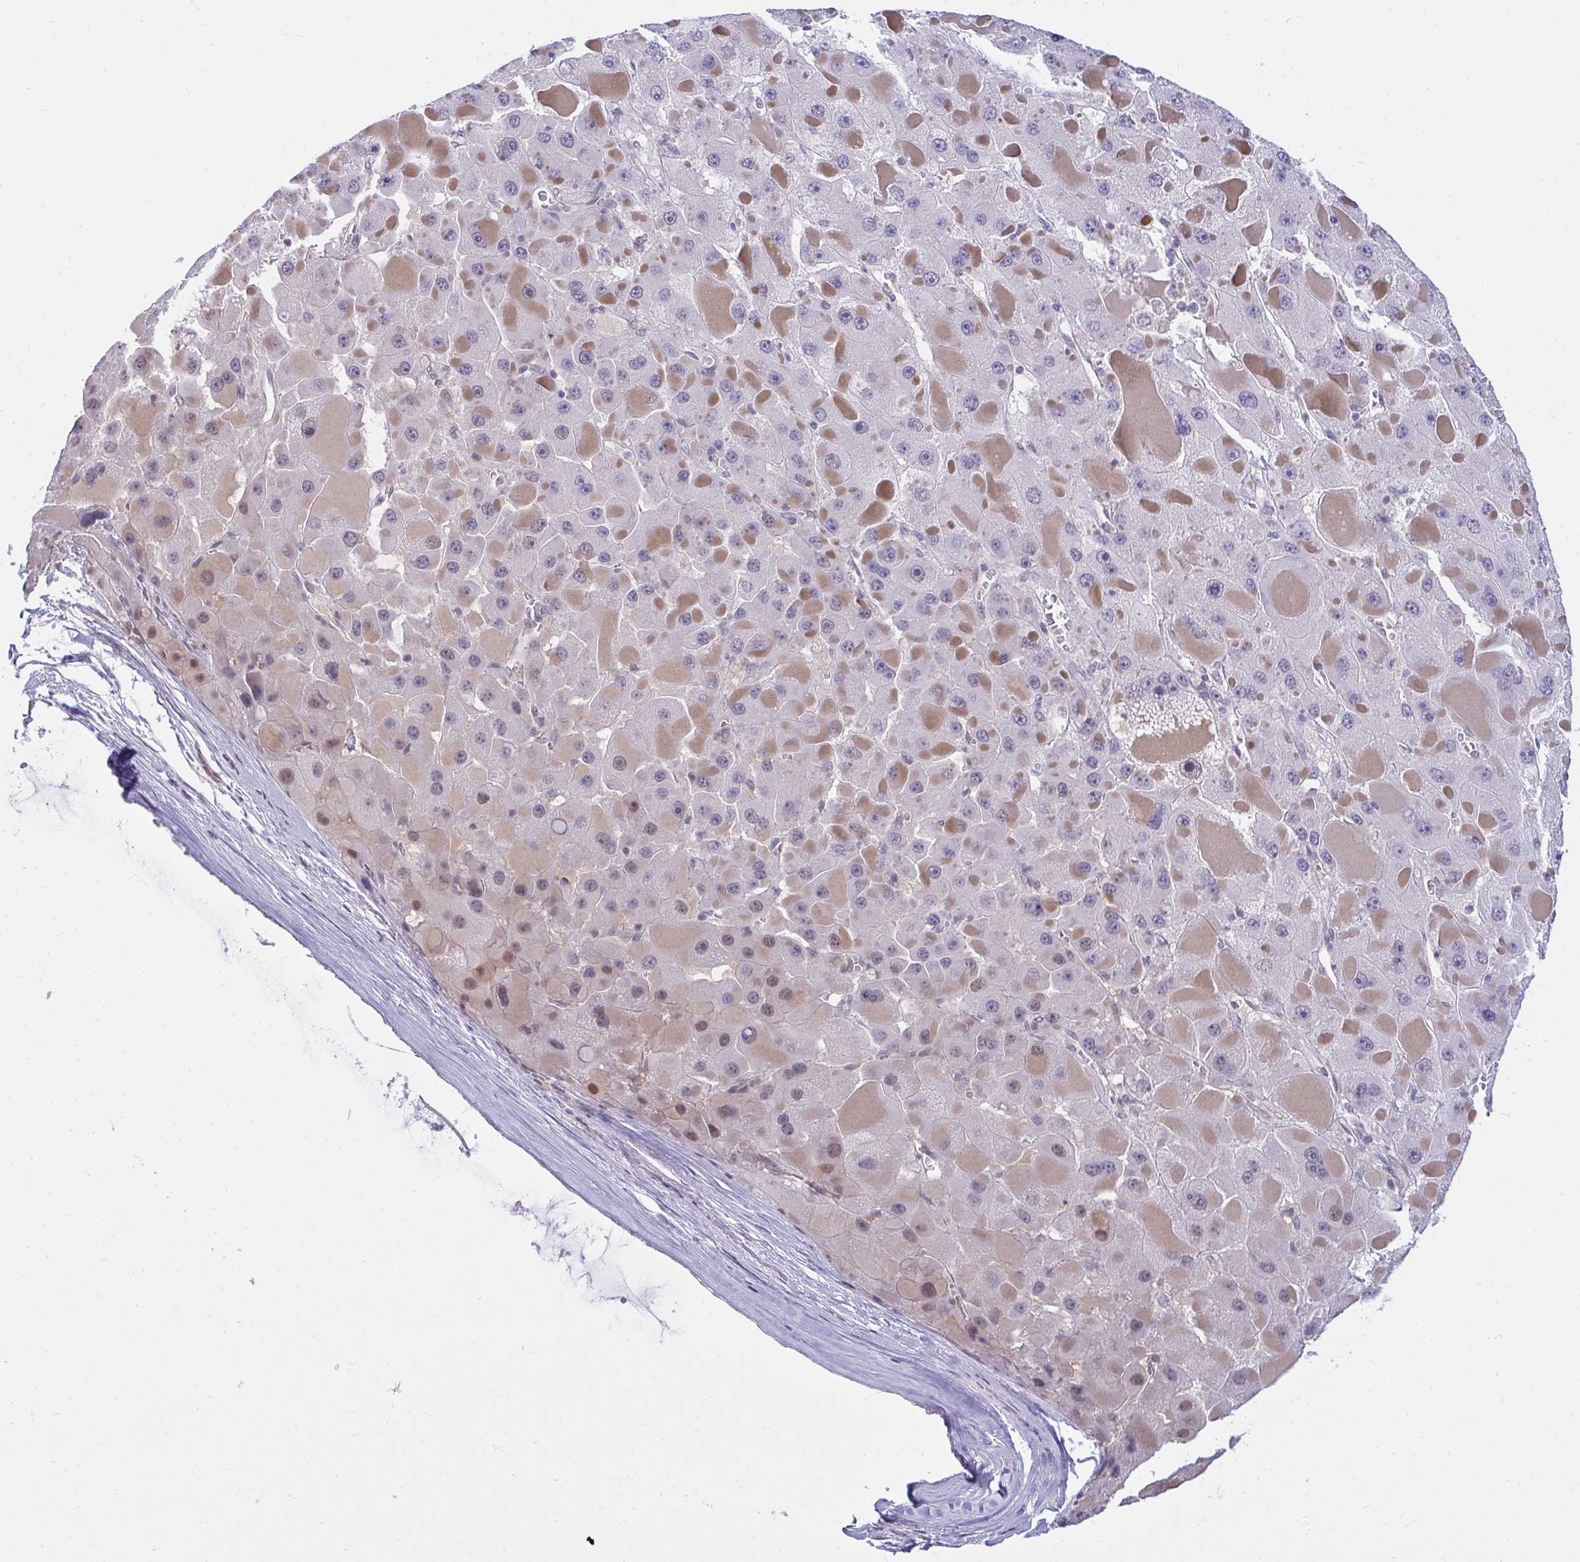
{"staining": {"intensity": "weak", "quantity": "<25%", "location": "cytoplasmic/membranous,nuclear"}, "tissue": "liver cancer", "cell_type": "Tumor cells", "image_type": "cancer", "snomed": [{"axis": "morphology", "description": "Carcinoma, Hepatocellular, NOS"}, {"axis": "topography", "description": "Liver"}], "caption": "IHC of human liver hepatocellular carcinoma shows no staining in tumor cells.", "gene": "CSE1L", "patient": {"sex": "female", "age": 73}}